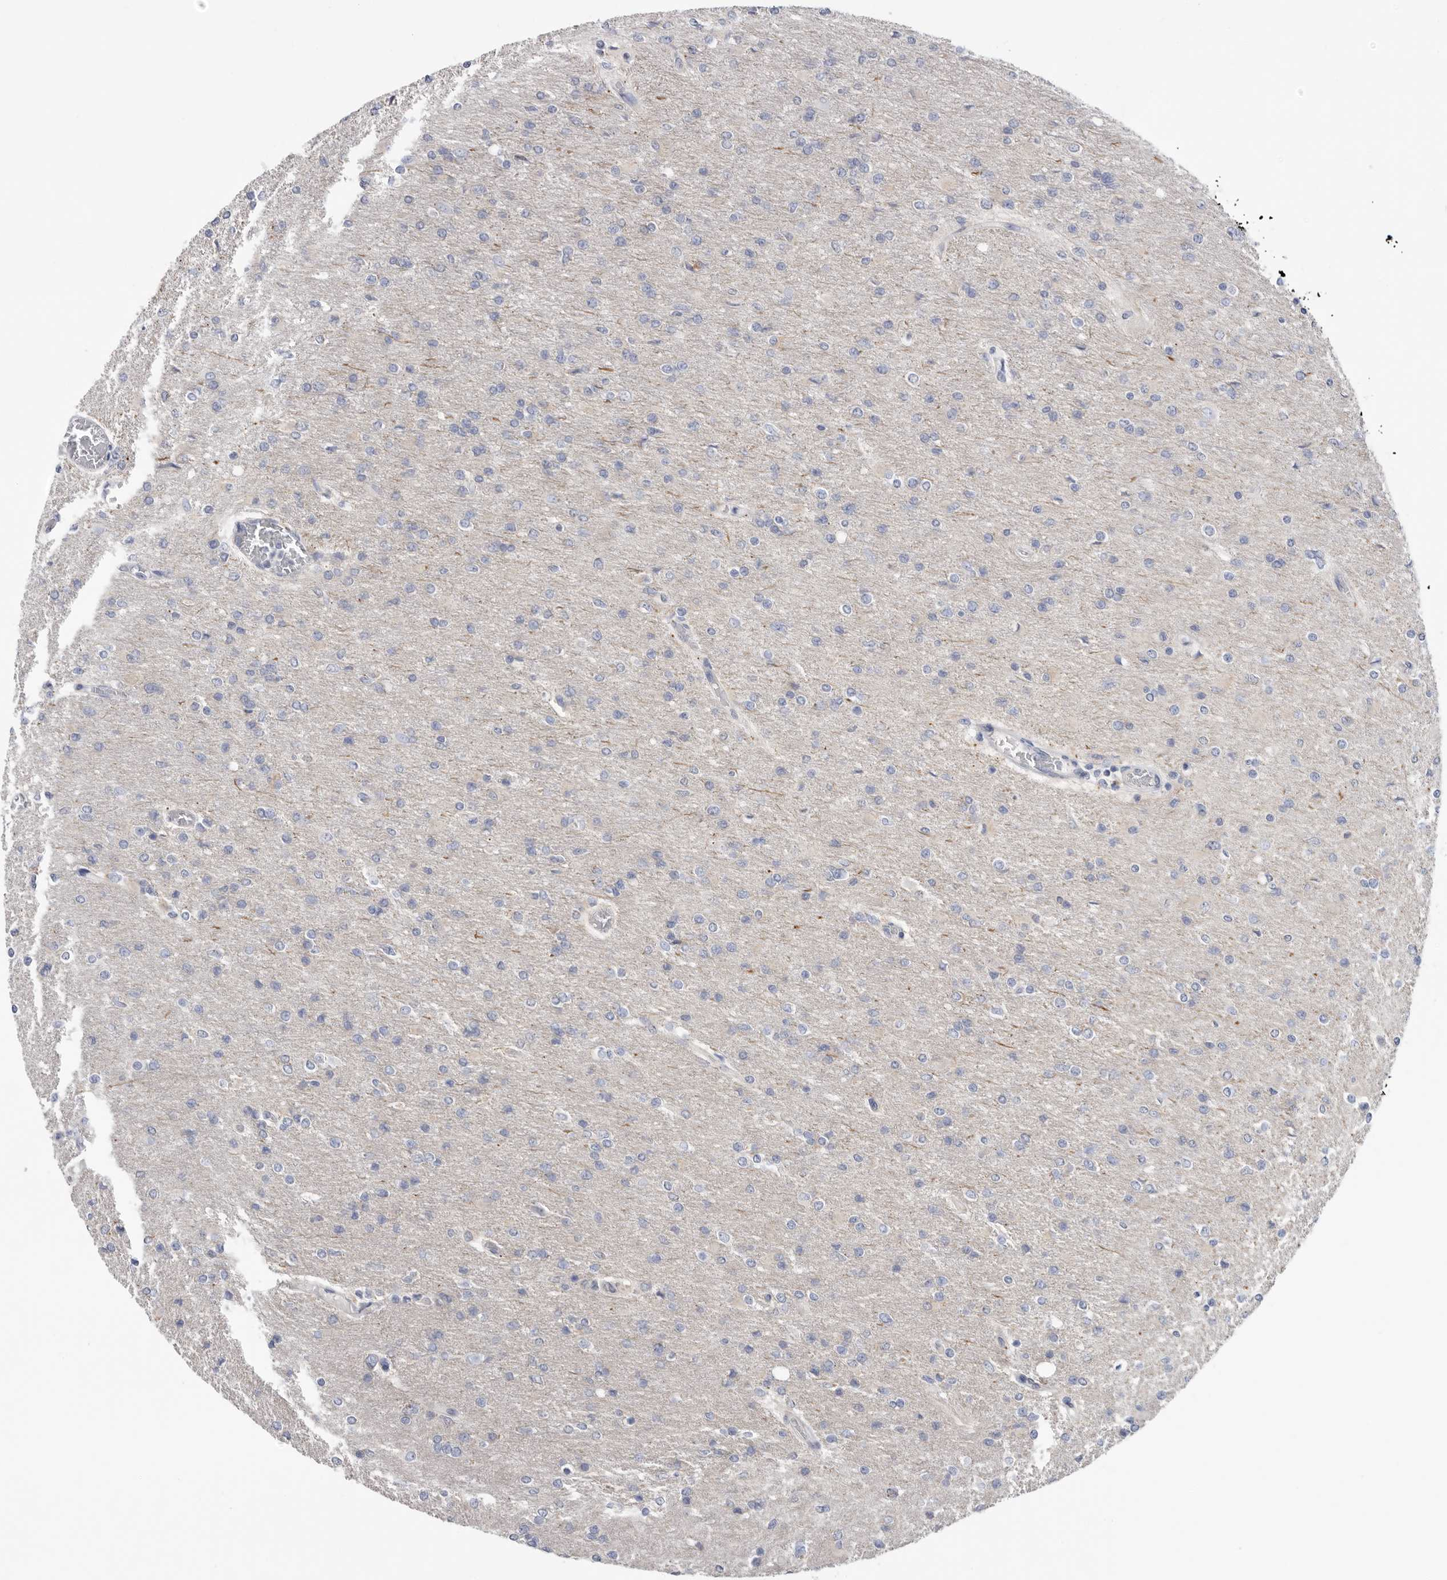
{"staining": {"intensity": "negative", "quantity": "none", "location": "none"}, "tissue": "glioma", "cell_type": "Tumor cells", "image_type": "cancer", "snomed": [{"axis": "morphology", "description": "Glioma, malignant, High grade"}, {"axis": "topography", "description": "Cerebral cortex"}], "caption": "Tumor cells show no significant expression in malignant glioma (high-grade). (DAB (3,3'-diaminobenzidine) immunohistochemistry (IHC) with hematoxylin counter stain).", "gene": "MTFR1L", "patient": {"sex": "female", "age": 36}}